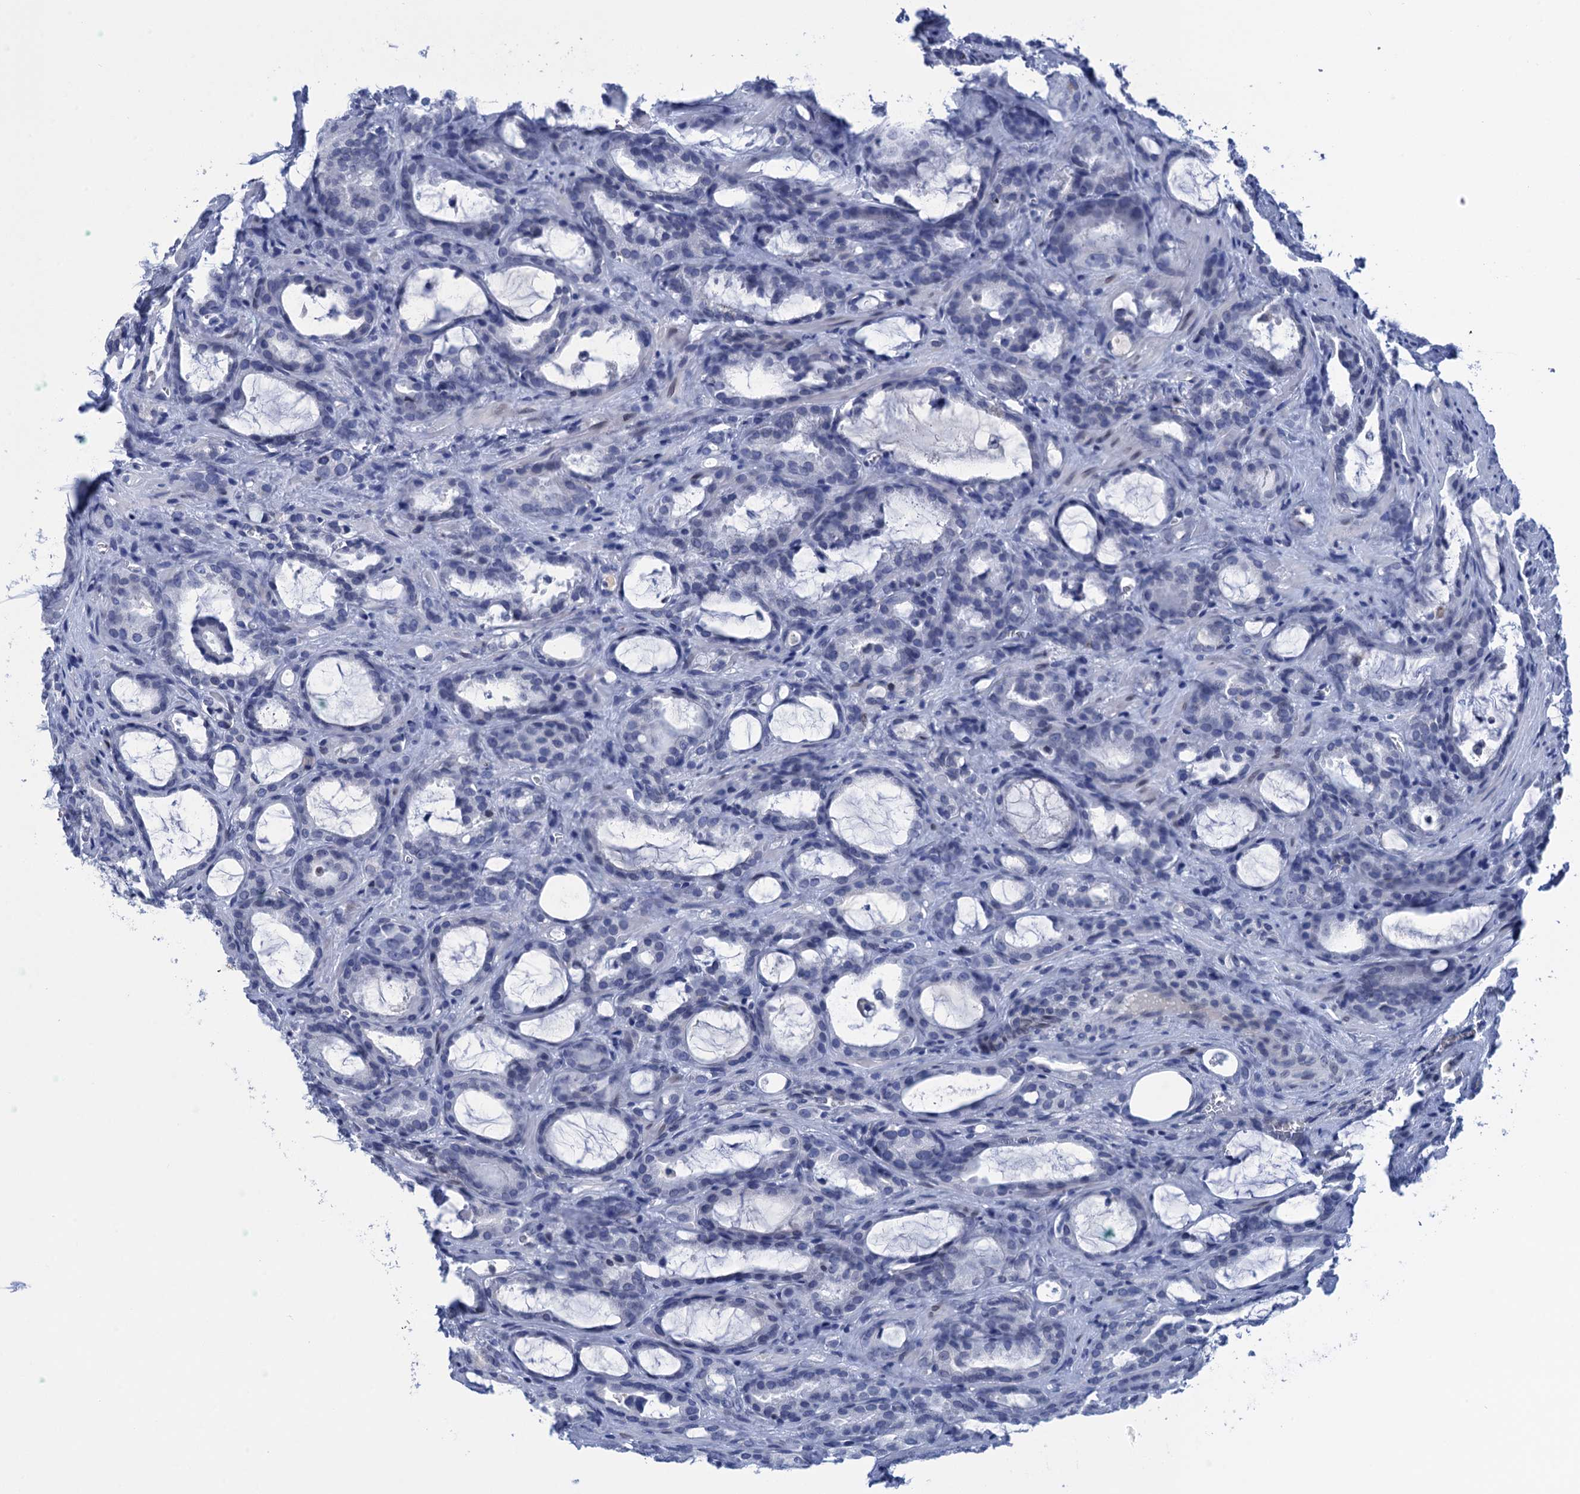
{"staining": {"intensity": "negative", "quantity": "none", "location": "none"}, "tissue": "prostate cancer", "cell_type": "Tumor cells", "image_type": "cancer", "snomed": [{"axis": "morphology", "description": "Adenocarcinoma, High grade"}, {"axis": "topography", "description": "Prostate"}], "caption": "Immunohistochemical staining of human prostate adenocarcinoma (high-grade) shows no significant positivity in tumor cells.", "gene": "METTL25", "patient": {"sex": "male", "age": 72}}